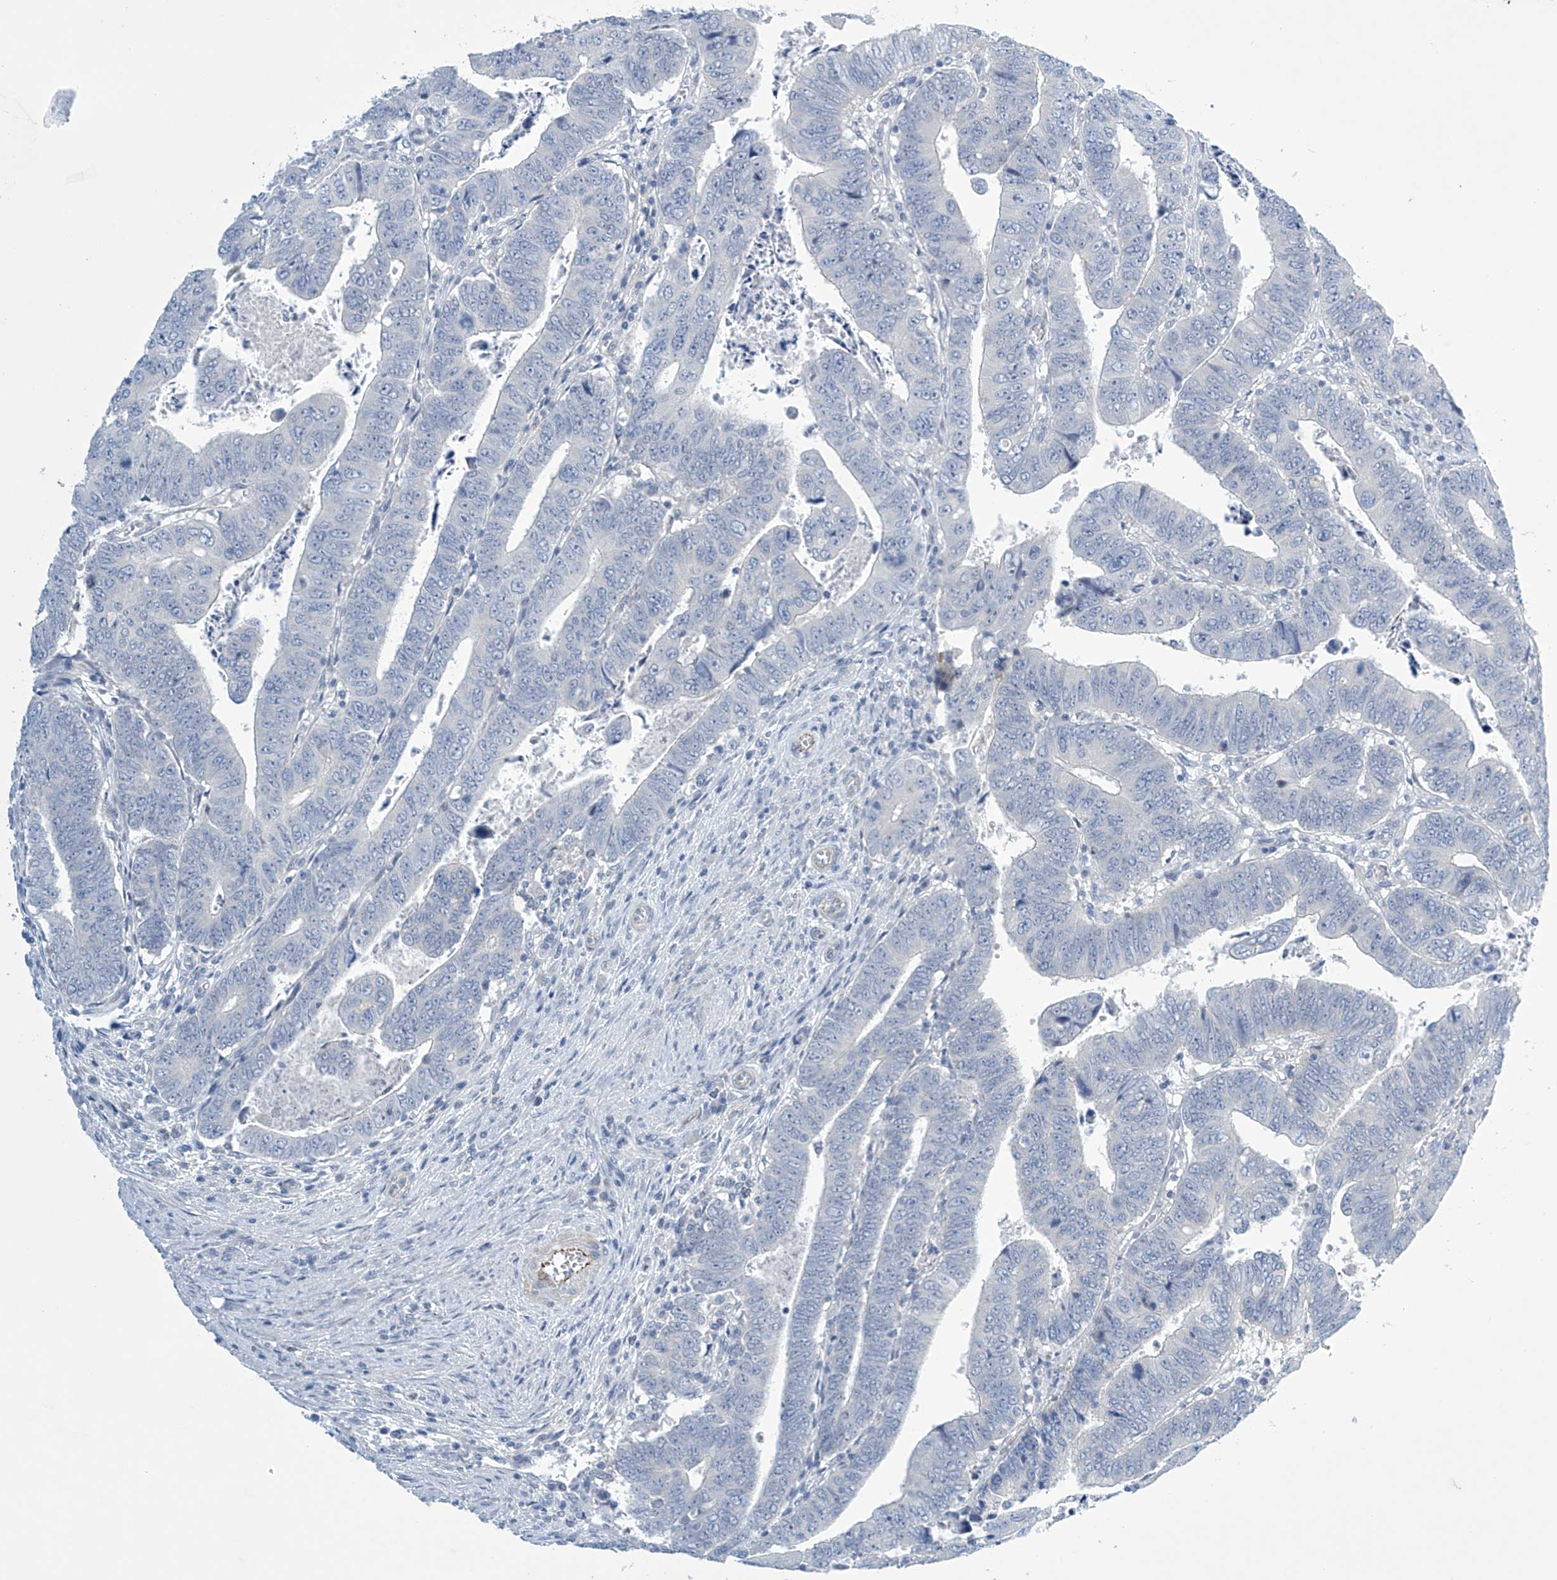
{"staining": {"intensity": "negative", "quantity": "none", "location": "none"}, "tissue": "colorectal cancer", "cell_type": "Tumor cells", "image_type": "cancer", "snomed": [{"axis": "morphology", "description": "Normal tissue, NOS"}, {"axis": "morphology", "description": "Adenocarcinoma, NOS"}, {"axis": "topography", "description": "Rectum"}], "caption": "Tumor cells are negative for protein expression in human colorectal cancer (adenocarcinoma).", "gene": "SLC35A5", "patient": {"sex": "female", "age": 65}}